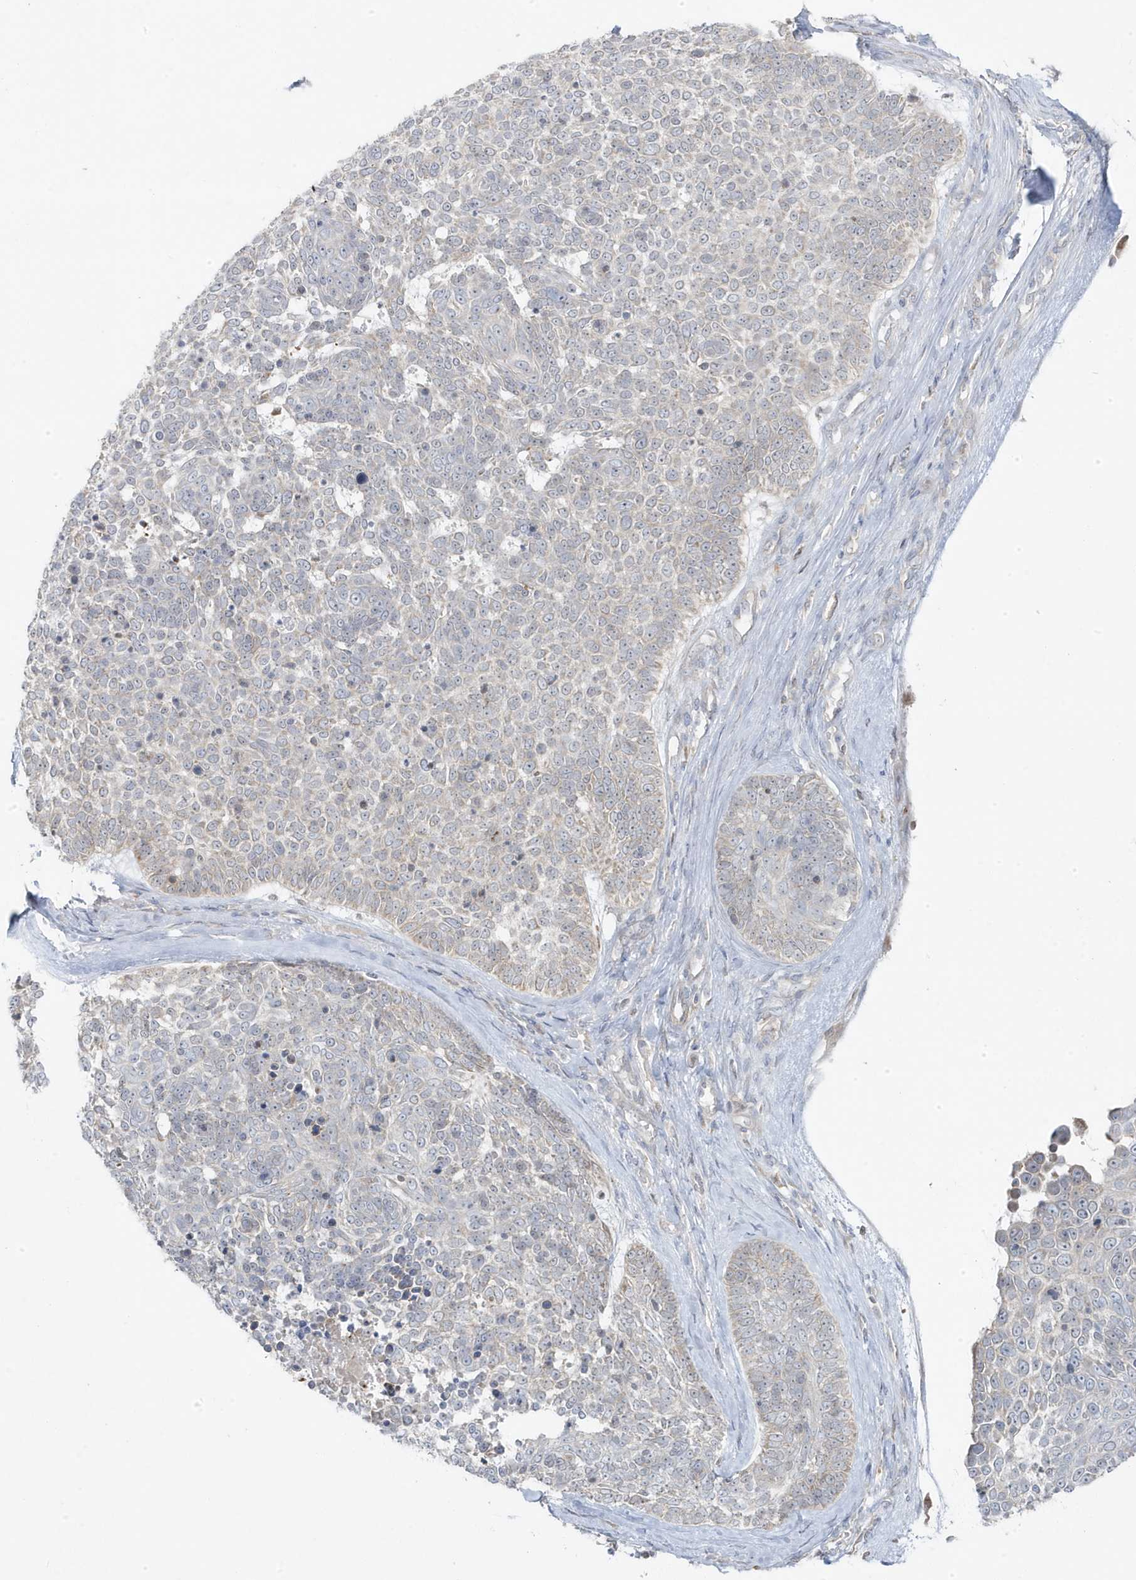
{"staining": {"intensity": "negative", "quantity": "none", "location": "none"}, "tissue": "skin cancer", "cell_type": "Tumor cells", "image_type": "cancer", "snomed": [{"axis": "morphology", "description": "Basal cell carcinoma"}, {"axis": "topography", "description": "Skin"}], "caption": "Skin cancer (basal cell carcinoma) stained for a protein using immunohistochemistry (IHC) shows no positivity tumor cells.", "gene": "ZNF654", "patient": {"sex": "female", "age": 81}}